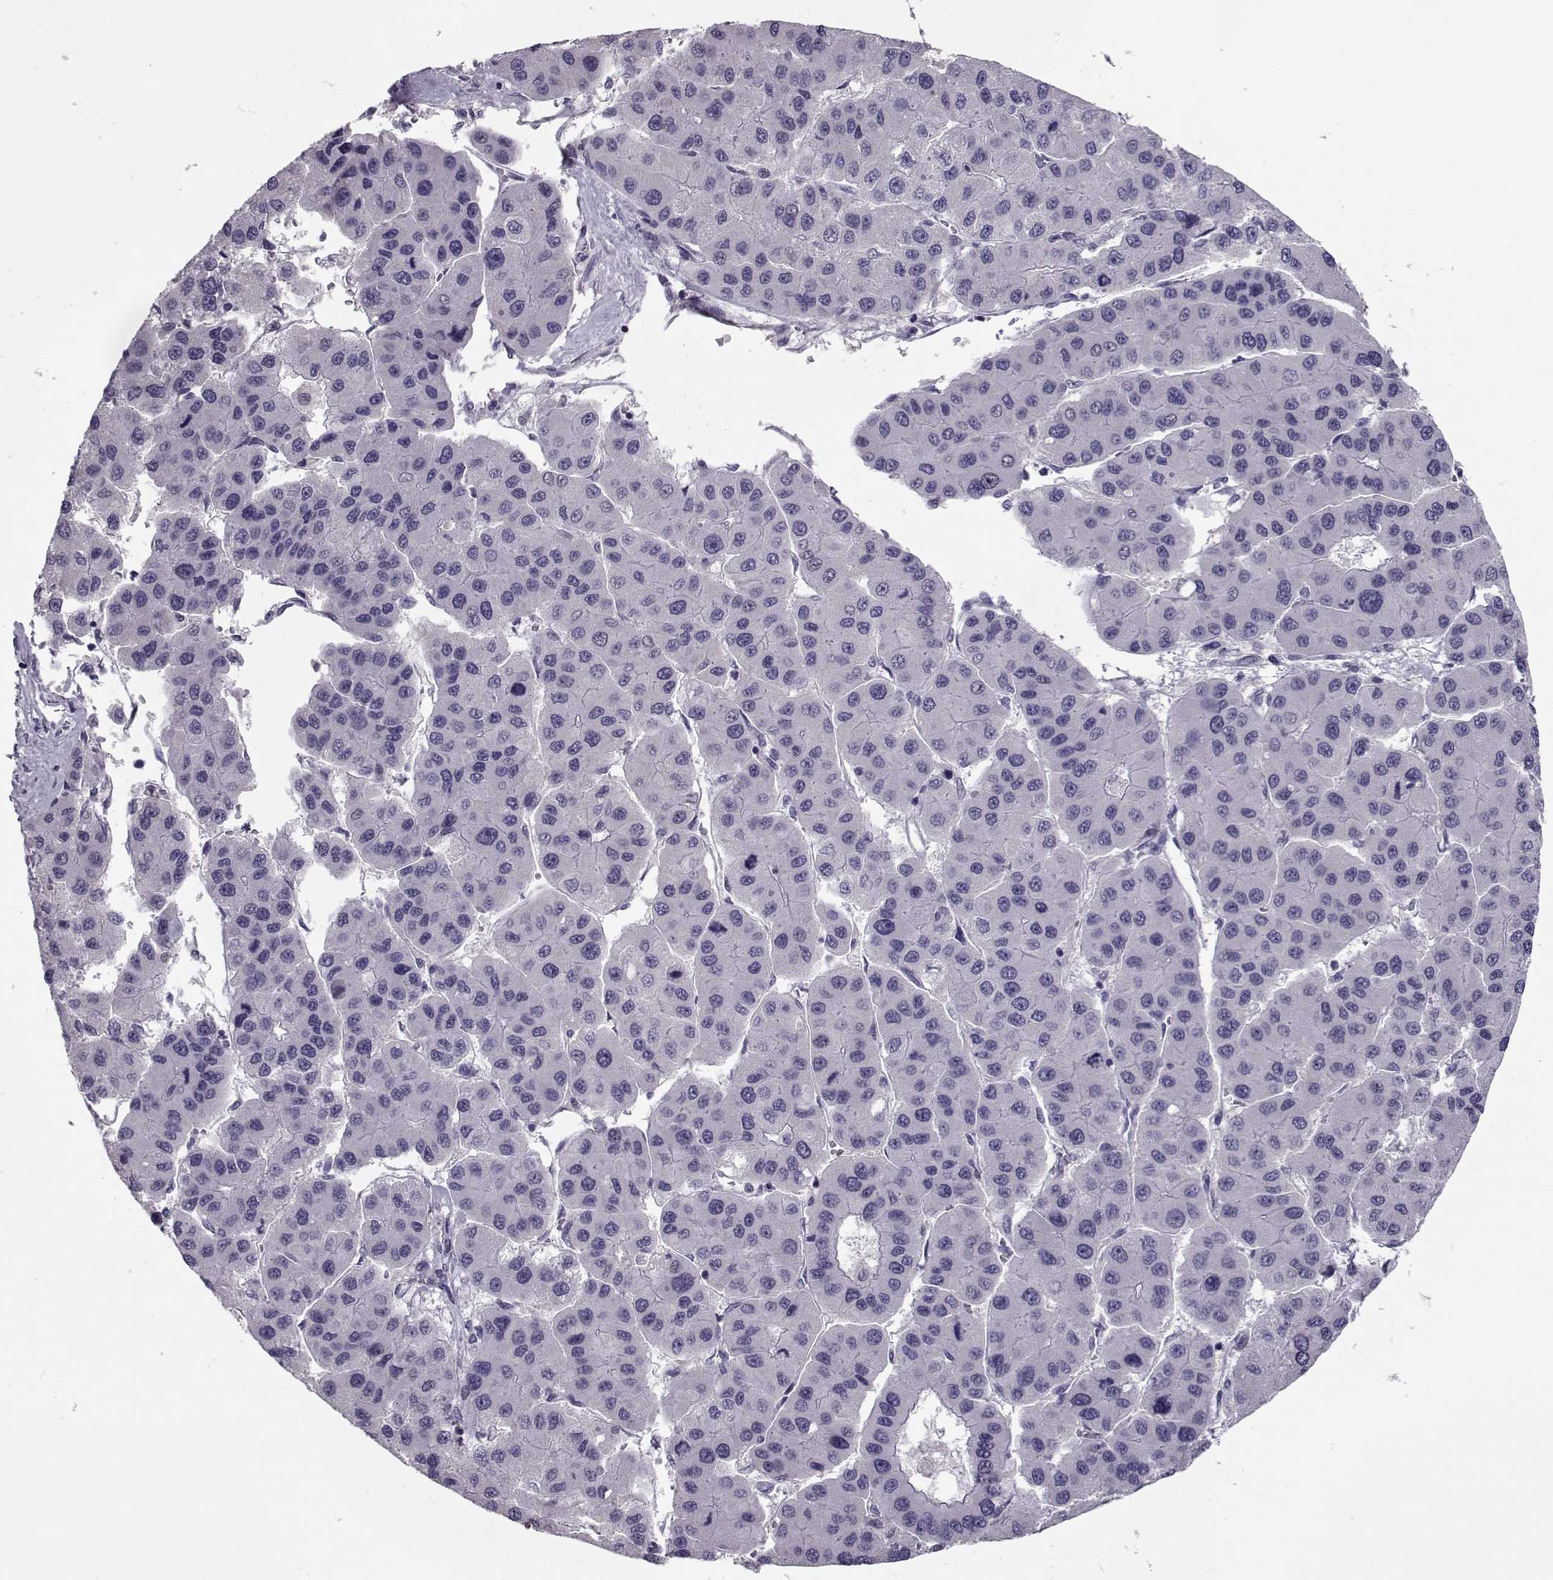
{"staining": {"intensity": "negative", "quantity": "none", "location": "none"}, "tissue": "liver cancer", "cell_type": "Tumor cells", "image_type": "cancer", "snomed": [{"axis": "morphology", "description": "Carcinoma, Hepatocellular, NOS"}, {"axis": "topography", "description": "Liver"}], "caption": "This is an immunohistochemistry (IHC) histopathology image of hepatocellular carcinoma (liver). There is no positivity in tumor cells.", "gene": "ASRGL1", "patient": {"sex": "male", "age": 73}}